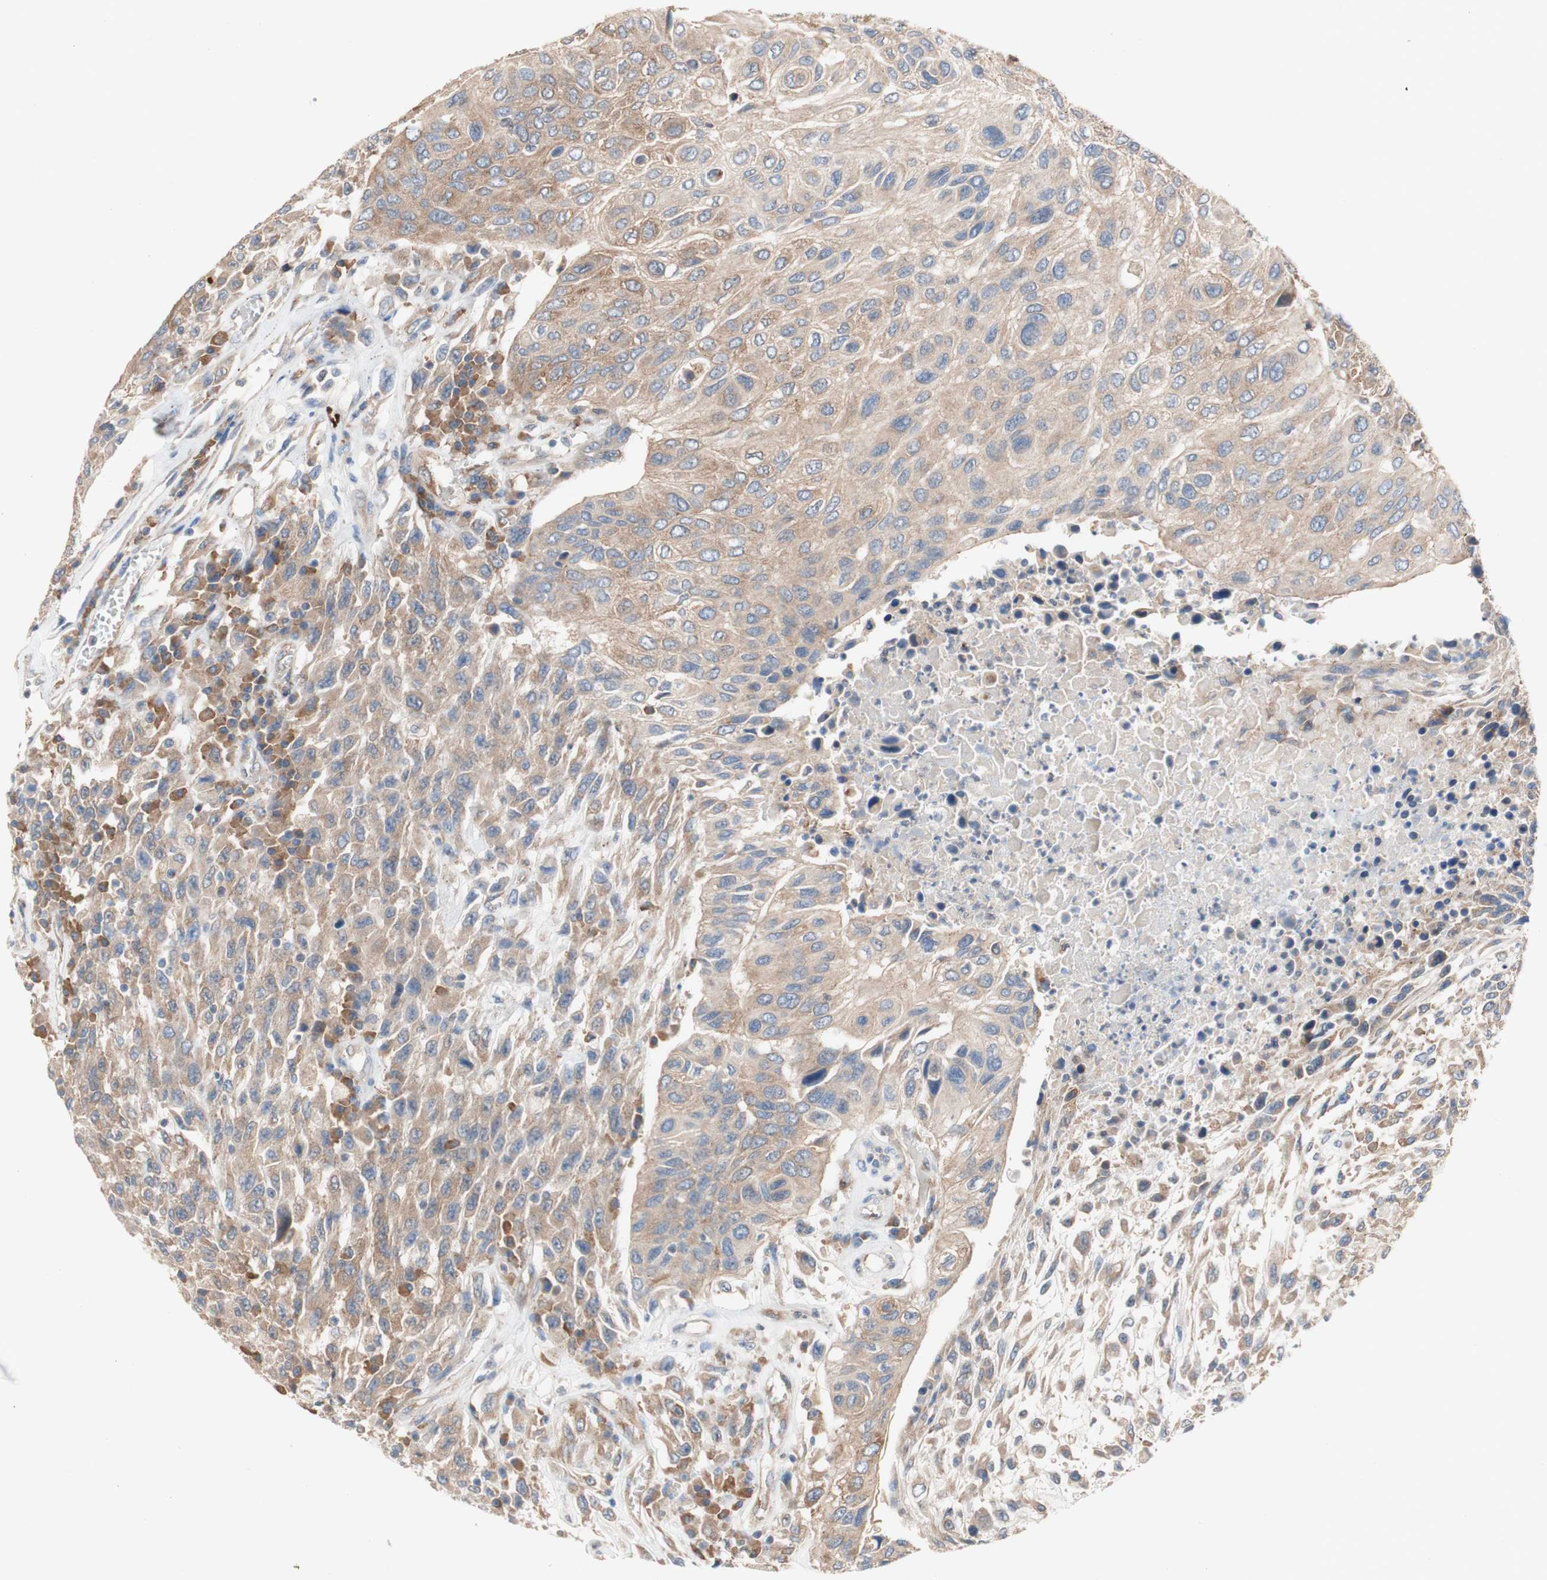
{"staining": {"intensity": "moderate", "quantity": ">75%", "location": "cytoplasmic/membranous"}, "tissue": "urothelial cancer", "cell_type": "Tumor cells", "image_type": "cancer", "snomed": [{"axis": "morphology", "description": "Urothelial carcinoma, High grade"}, {"axis": "topography", "description": "Urinary bladder"}], "caption": "The histopathology image reveals staining of urothelial carcinoma (high-grade), revealing moderate cytoplasmic/membranous protein expression (brown color) within tumor cells.", "gene": "PDGFB", "patient": {"sex": "male", "age": 66}}